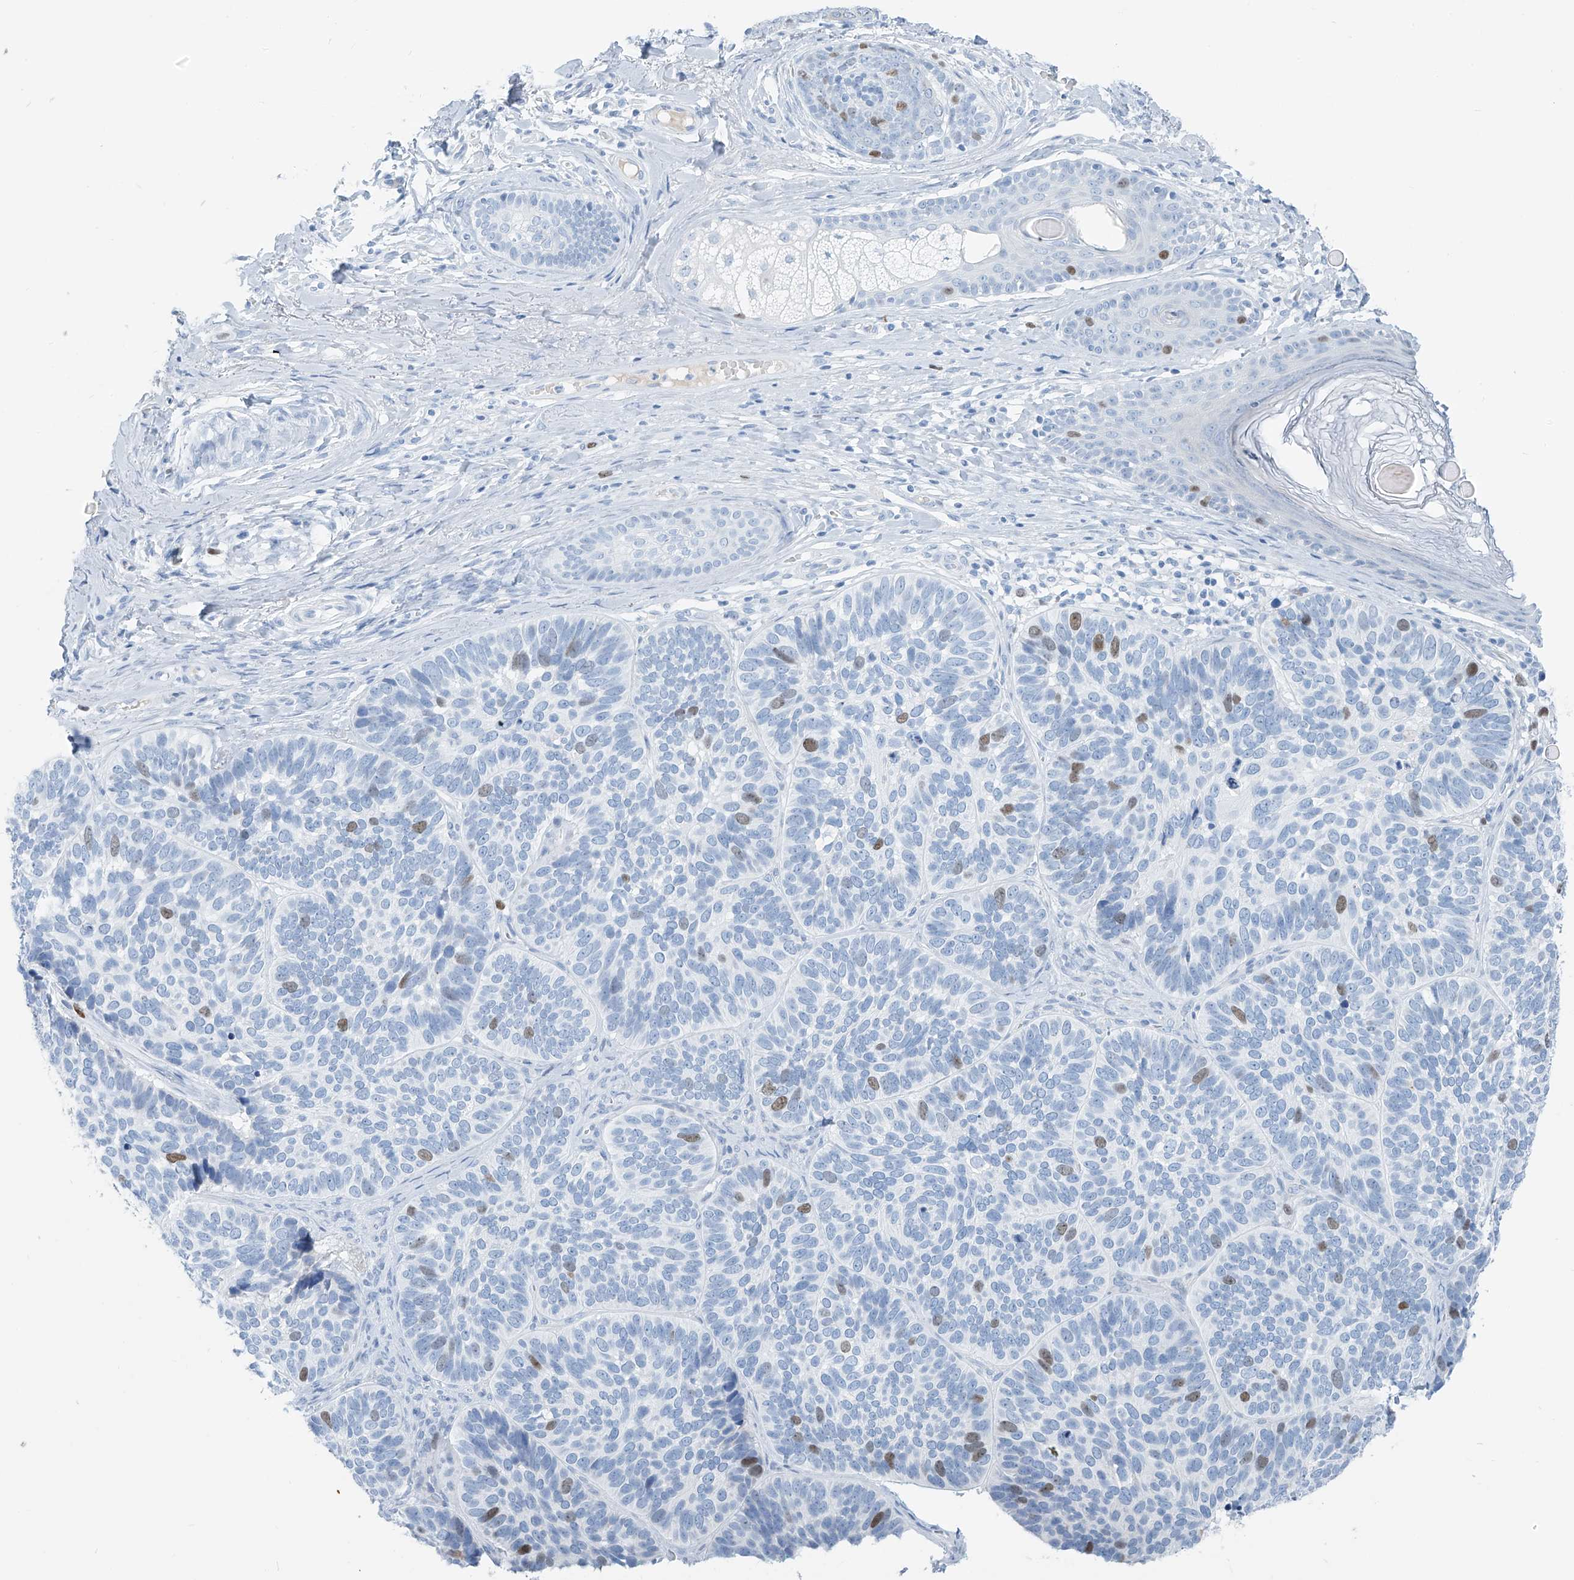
{"staining": {"intensity": "moderate", "quantity": "<25%", "location": "nuclear"}, "tissue": "skin cancer", "cell_type": "Tumor cells", "image_type": "cancer", "snomed": [{"axis": "morphology", "description": "Basal cell carcinoma"}, {"axis": "topography", "description": "Skin"}], "caption": "Protein analysis of basal cell carcinoma (skin) tissue displays moderate nuclear expression in approximately <25% of tumor cells.", "gene": "SGO2", "patient": {"sex": "male", "age": 62}}